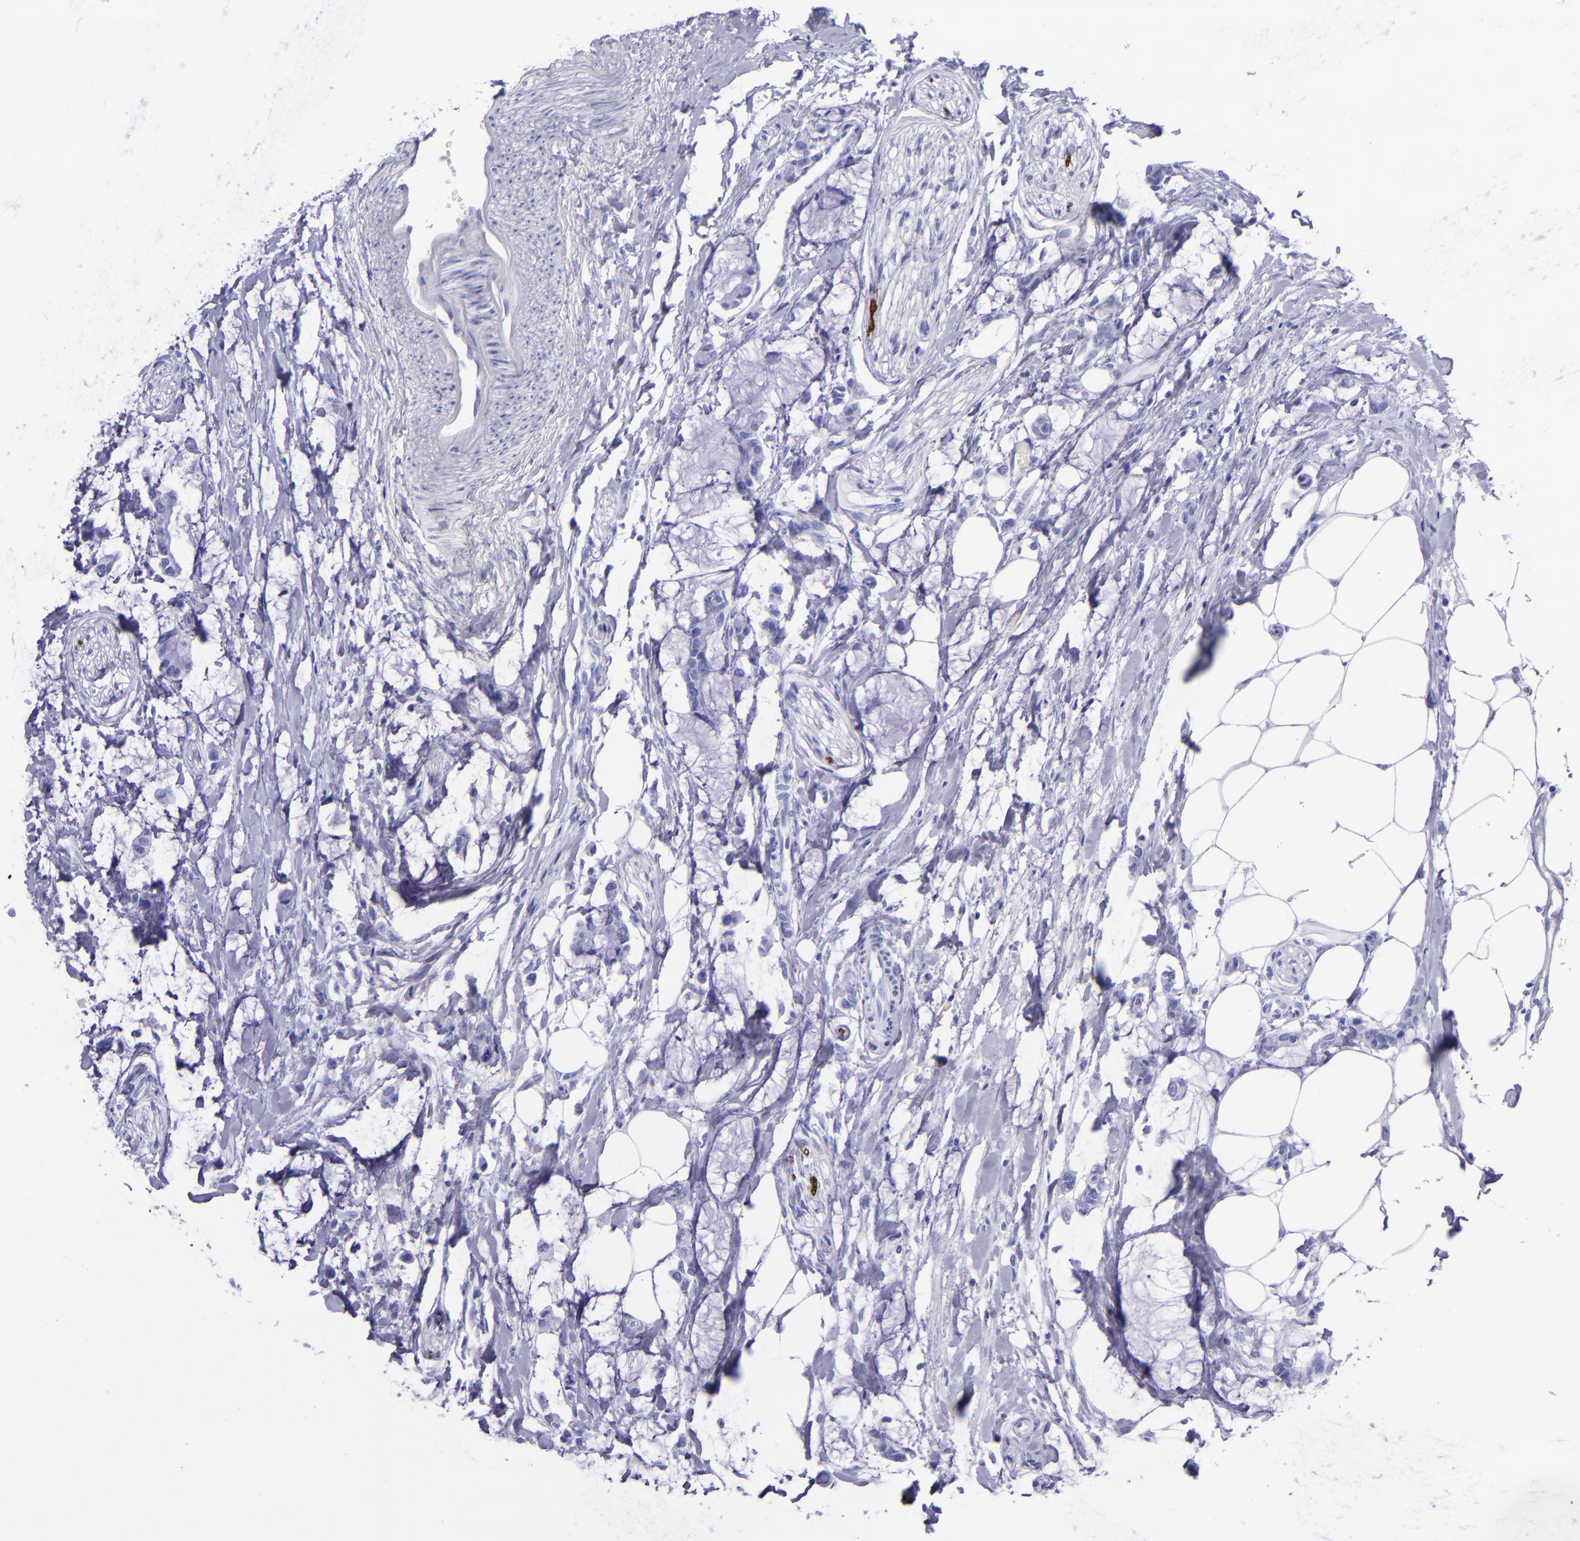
{"staining": {"intensity": "negative", "quantity": "none", "location": "none"}, "tissue": "colorectal cancer", "cell_type": "Tumor cells", "image_type": "cancer", "snomed": [{"axis": "morphology", "description": "Normal tissue, NOS"}, {"axis": "morphology", "description": "Adenocarcinoma, NOS"}, {"axis": "topography", "description": "Colon"}, {"axis": "topography", "description": "Peripheral nerve tissue"}], "caption": "Tumor cells are negative for protein expression in human adenocarcinoma (colorectal). Brightfield microscopy of IHC stained with DAB (brown) and hematoxylin (blue), captured at high magnification.", "gene": "MBP", "patient": {"sex": "male", "age": 14}}